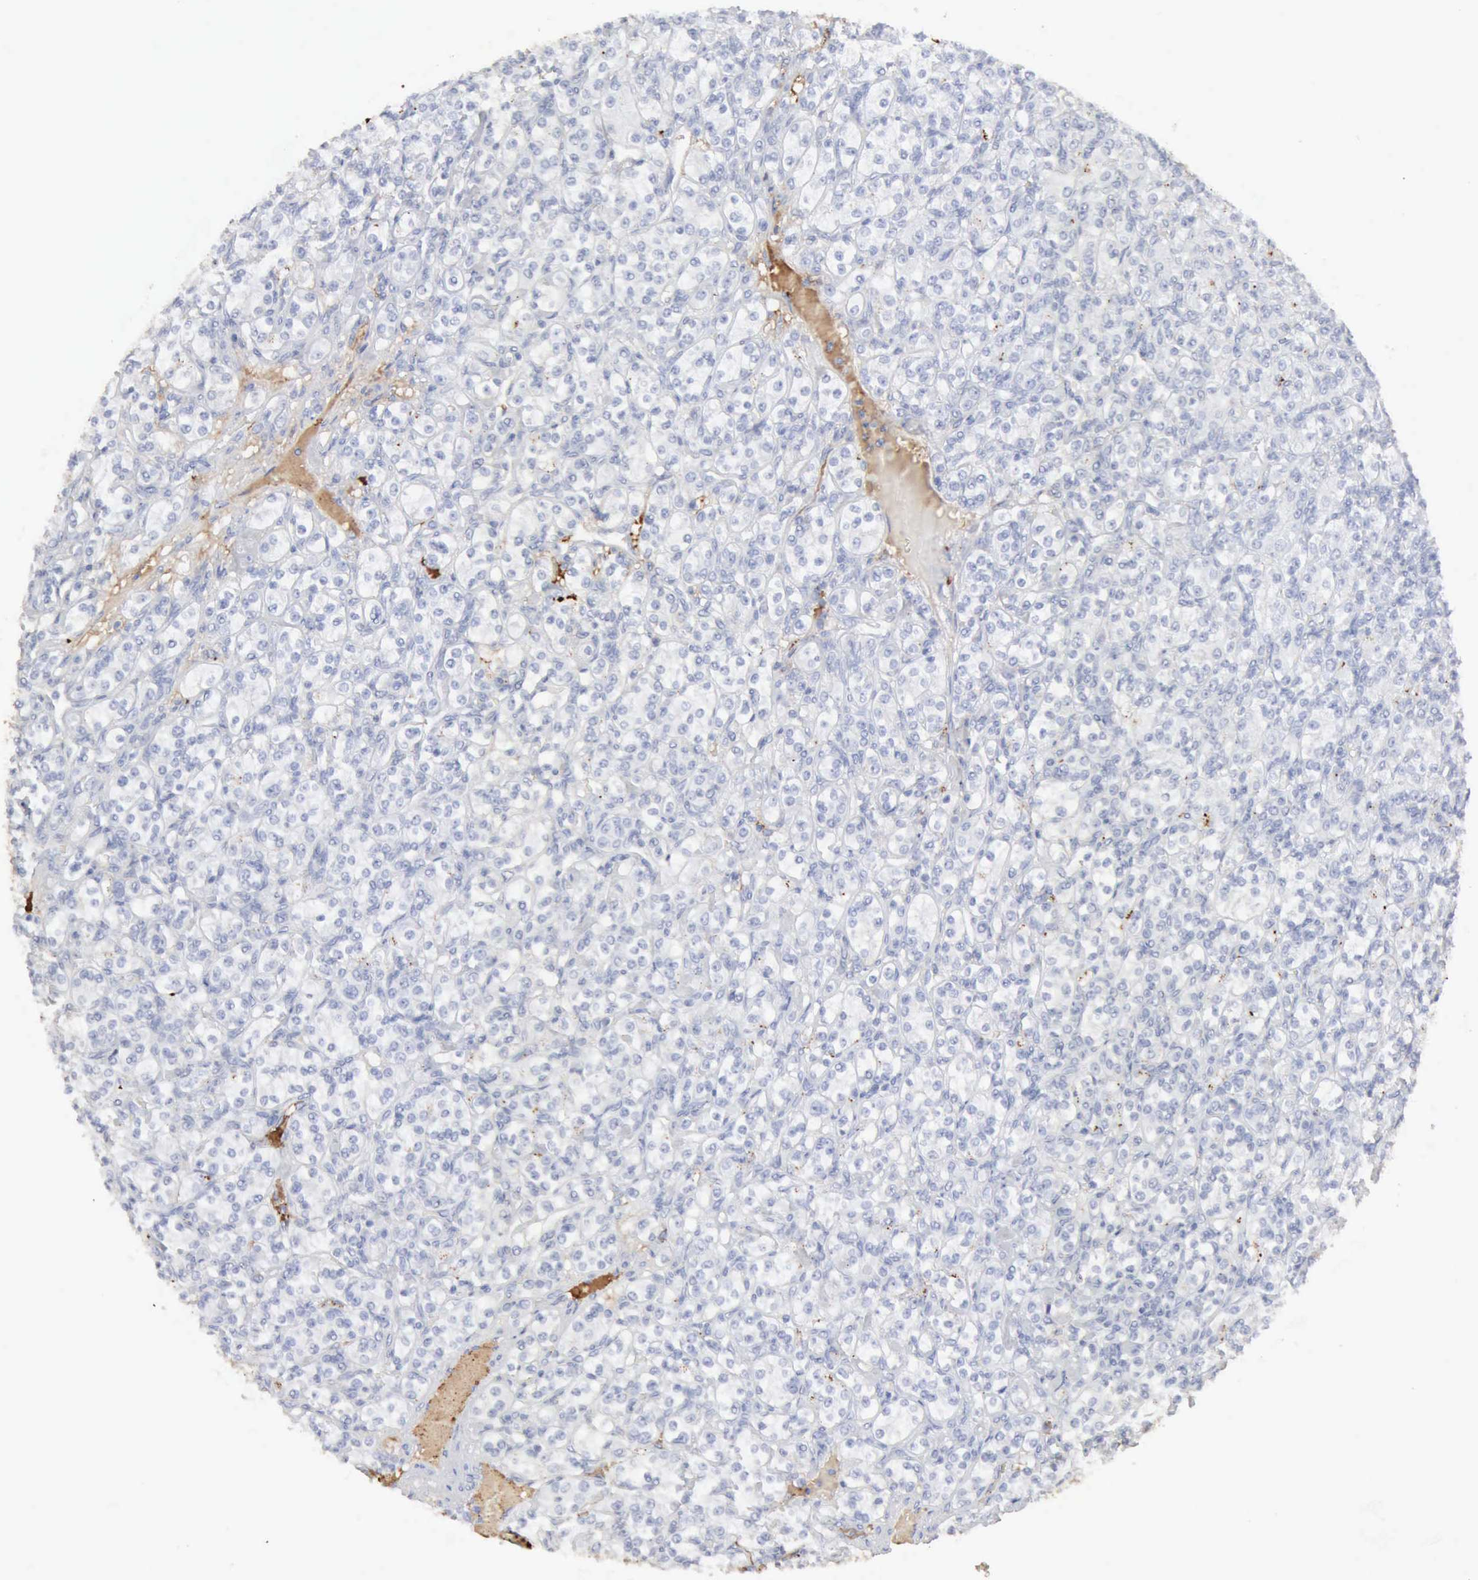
{"staining": {"intensity": "negative", "quantity": "none", "location": "none"}, "tissue": "renal cancer", "cell_type": "Tumor cells", "image_type": "cancer", "snomed": [{"axis": "morphology", "description": "Adenocarcinoma, NOS"}, {"axis": "topography", "description": "Kidney"}], "caption": "Protein analysis of renal cancer exhibits no significant staining in tumor cells.", "gene": "C4BPA", "patient": {"sex": "male", "age": 77}}